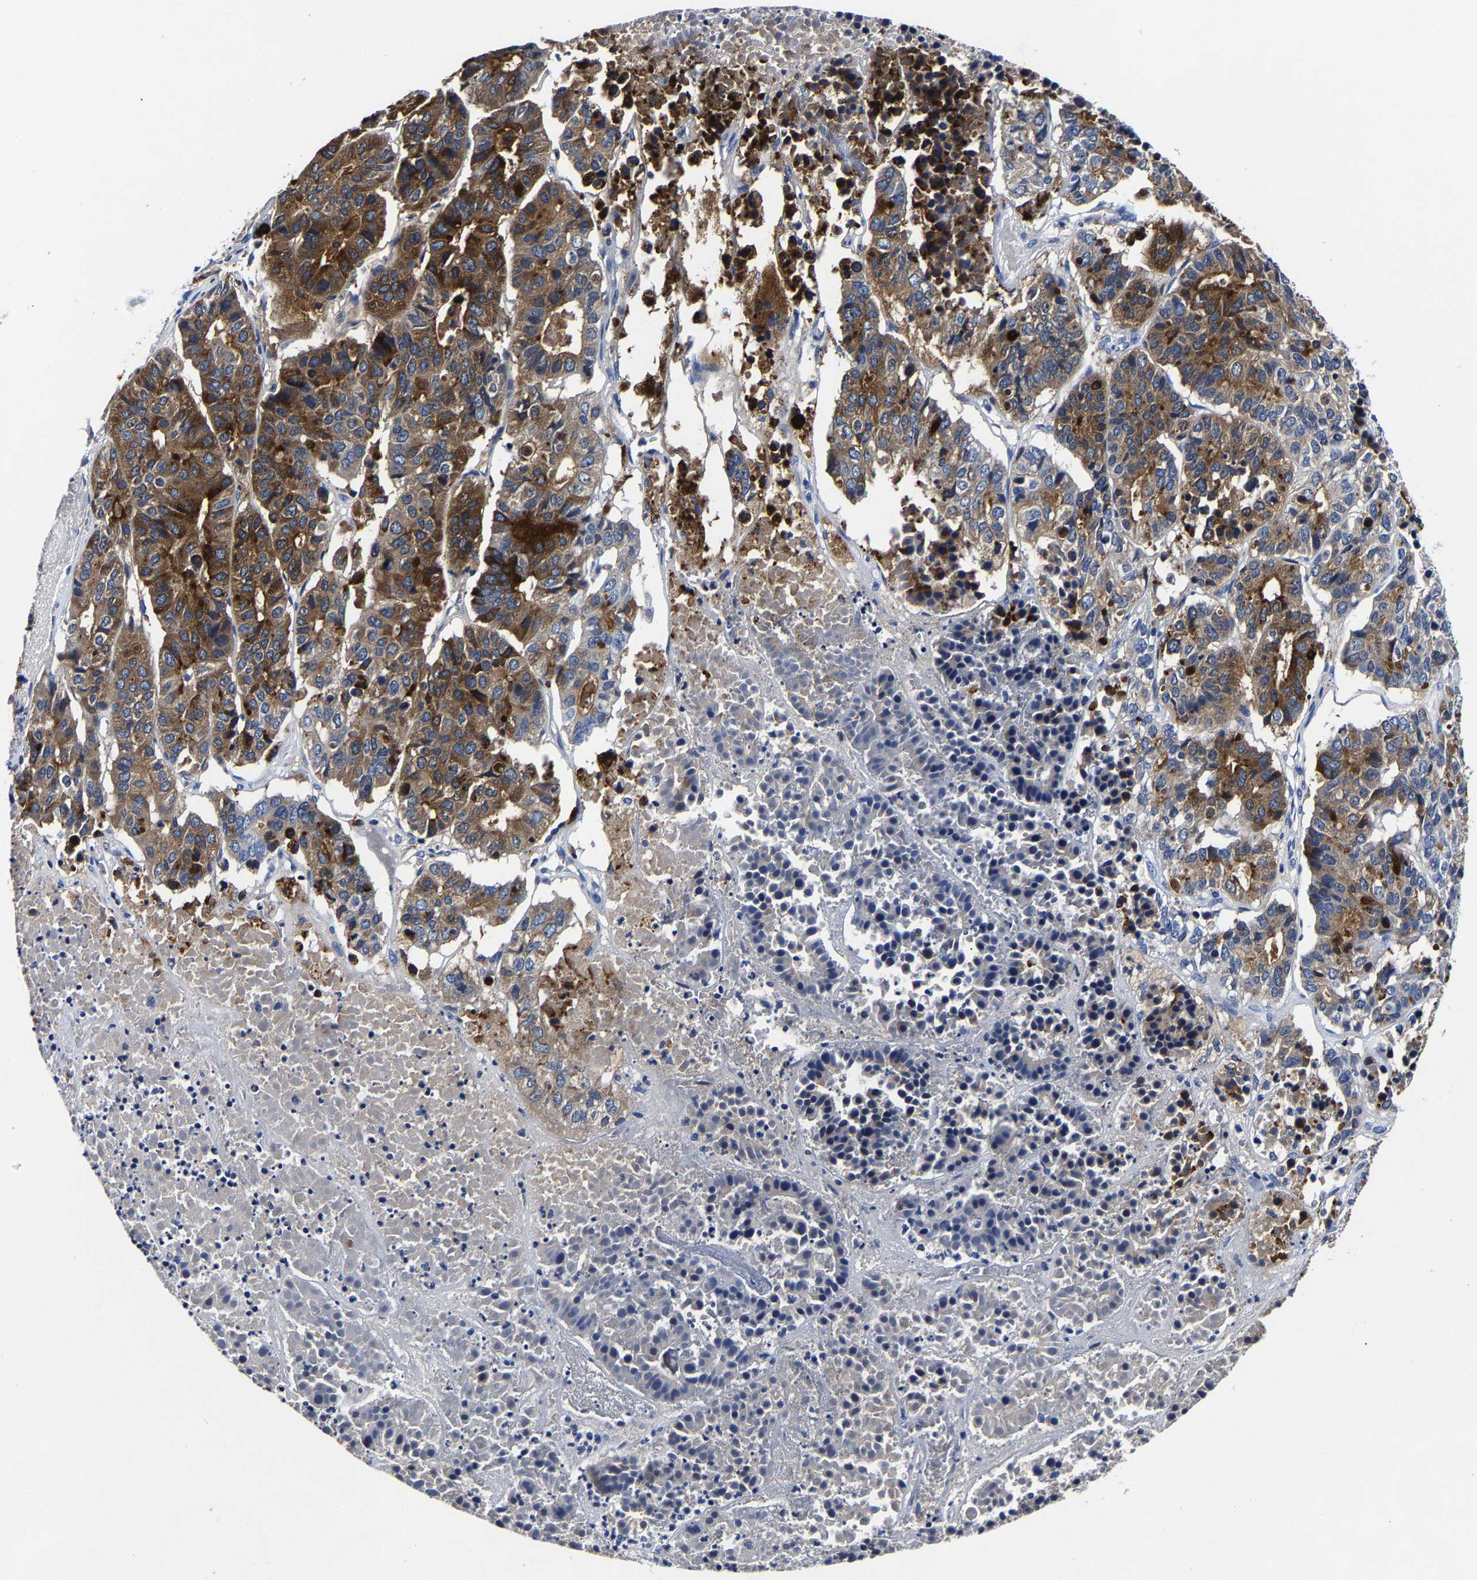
{"staining": {"intensity": "strong", "quantity": "25%-75%", "location": "cytoplasmic/membranous"}, "tissue": "pancreatic cancer", "cell_type": "Tumor cells", "image_type": "cancer", "snomed": [{"axis": "morphology", "description": "Adenocarcinoma, NOS"}, {"axis": "topography", "description": "Pancreas"}], "caption": "About 25%-75% of tumor cells in adenocarcinoma (pancreatic) exhibit strong cytoplasmic/membranous protein positivity as visualized by brown immunohistochemical staining.", "gene": "CPA2", "patient": {"sex": "male", "age": 50}}